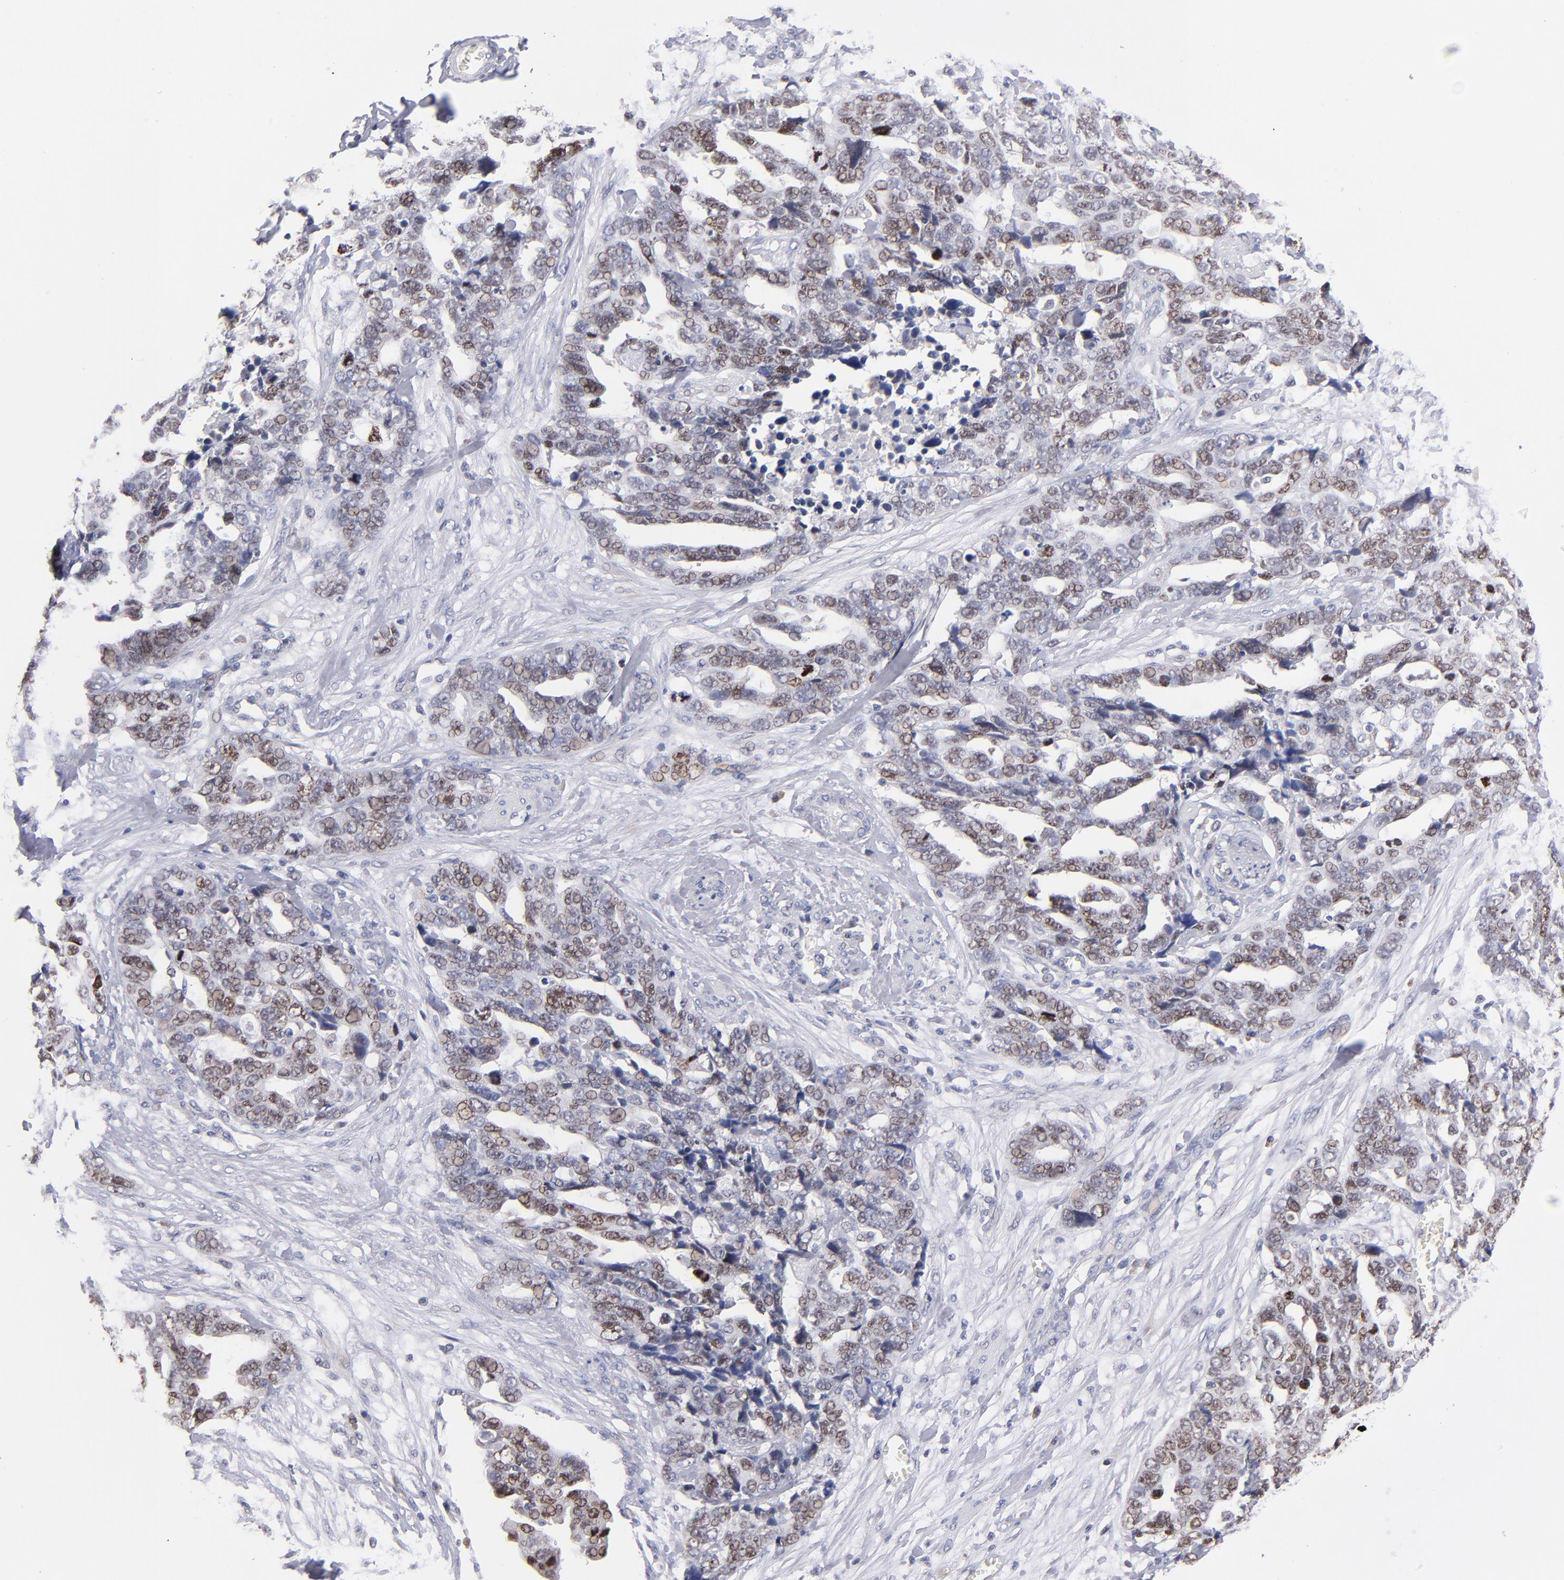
{"staining": {"intensity": "weak", "quantity": "25%-75%", "location": "nuclear"}, "tissue": "ovarian cancer", "cell_type": "Tumor cells", "image_type": "cancer", "snomed": [{"axis": "morphology", "description": "Normal tissue, NOS"}, {"axis": "morphology", "description": "Cystadenocarcinoma, serous, NOS"}, {"axis": "topography", "description": "Fallopian tube"}, {"axis": "topography", "description": "Ovary"}], "caption": "Immunohistochemical staining of ovarian cancer (serous cystadenocarcinoma) exhibits weak nuclear protein positivity in approximately 25%-75% of tumor cells.", "gene": "EIF3L", "patient": {"sex": "female", "age": 56}}